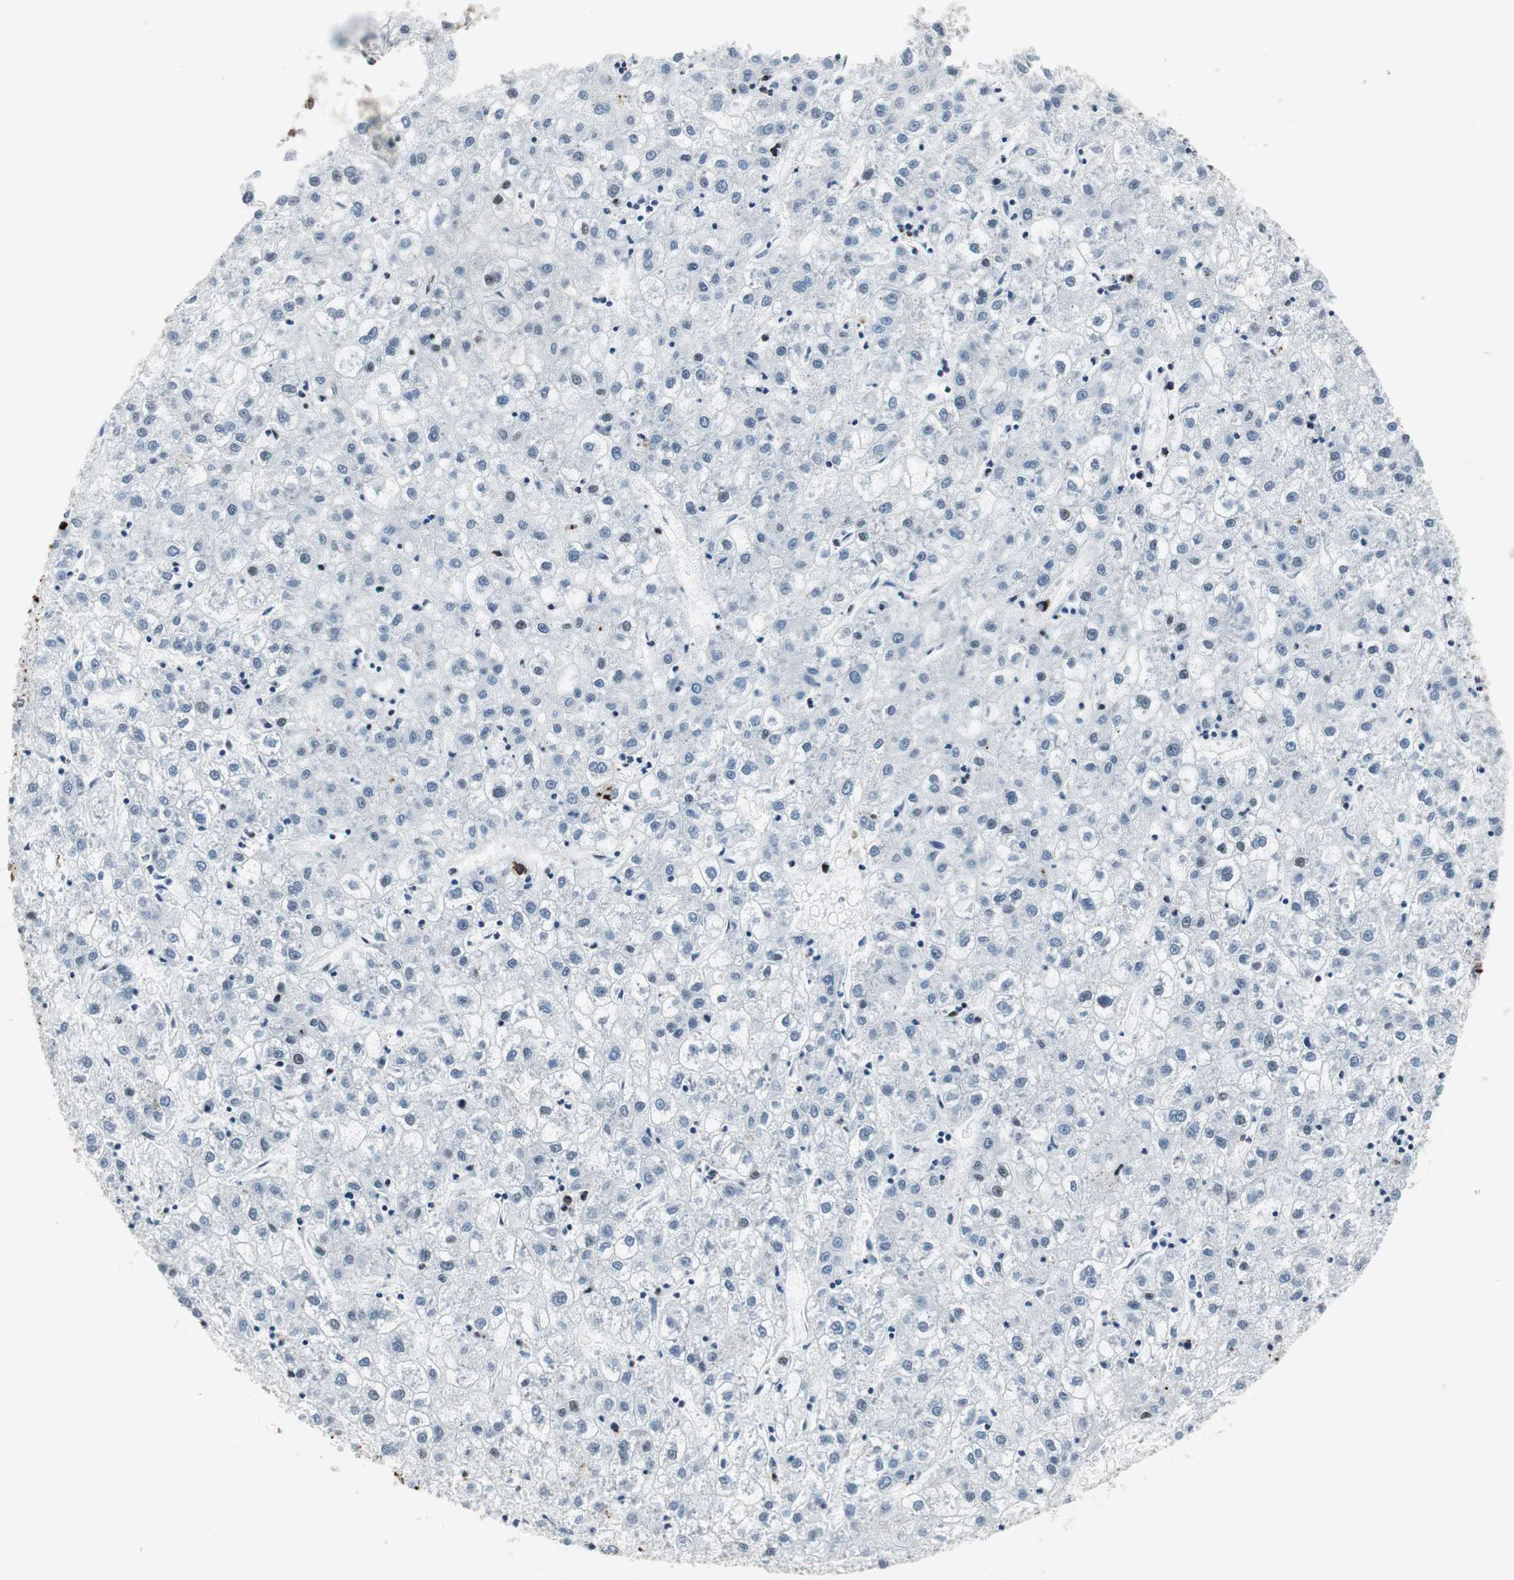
{"staining": {"intensity": "negative", "quantity": "none", "location": "none"}, "tissue": "liver cancer", "cell_type": "Tumor cells", "image_type": "cancer", "snomed": [{"axis": "morphology", "description": "Carcinoma, Hepatocellular, NOS"}, {"axis": "topography", "description": "Liver"}], "caption": "Immunohistochemical staining of hepatocellular carcinoma (liver) reveals no significant expression in tumor cells.", "gene": "RBBP4", "patient": {"sex": "male", "age": 72}}